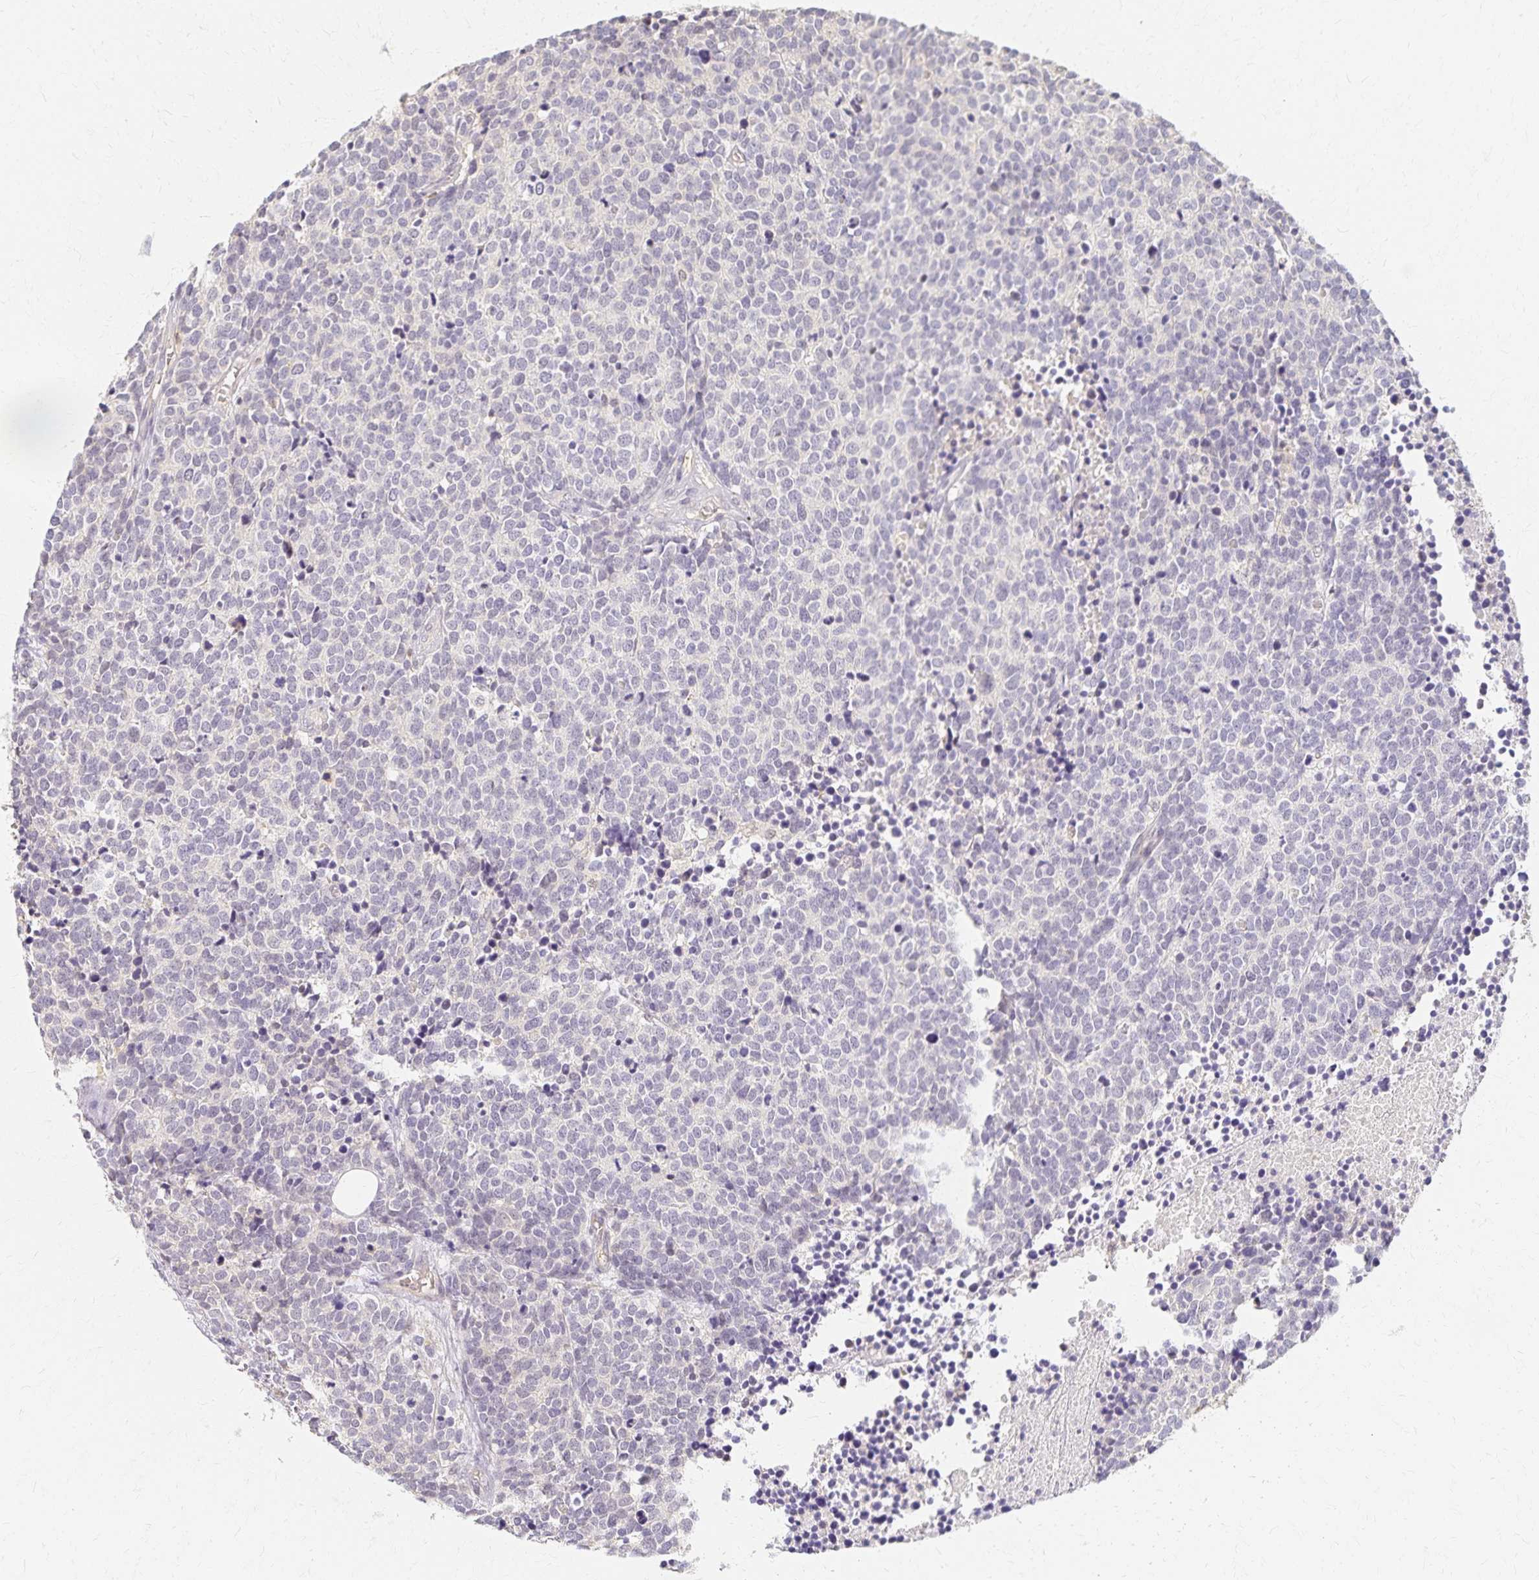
{"staining": {"intensity": "negative", "quantity": "none", "location": "none"}, "tissue": "carcinoid", "cell_type": "Tumor cells", "image_type": "cancer", "snomed": [{"axis": "morphology", "description": "Carcinoid, malignant, NOS"}, {"axis": "topography", "description": "Skin"}], "caption": "An immunohistochemistry (IHC) micrograph of malignant carcinoid is shown. There is no staining in tumor cells of malignant carcinoid.", "gene": "AZGP1", "patient": {"sex": "female", "age": 79}}